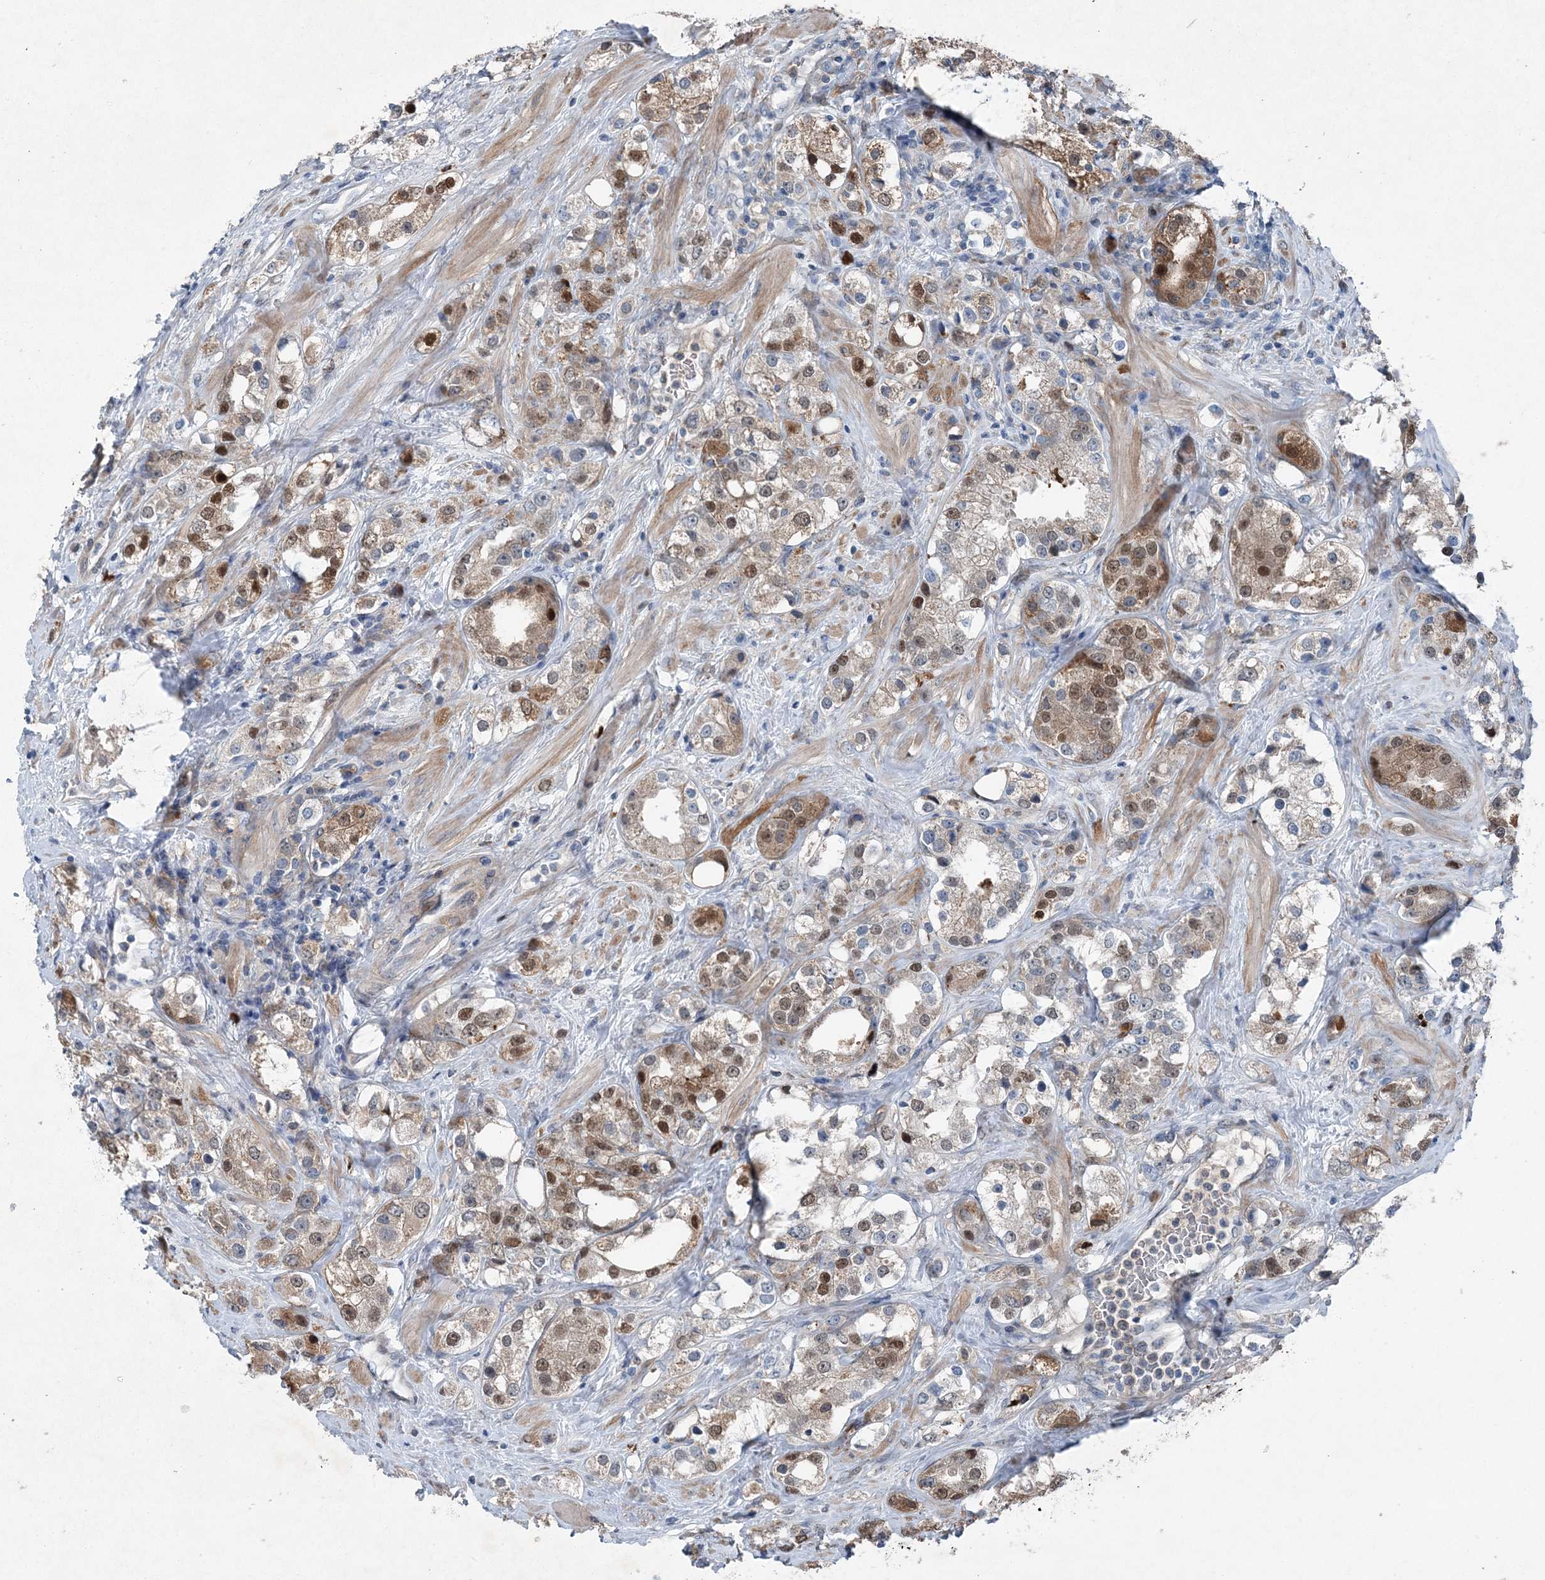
{"staining": {"intensity": "moderate", "quantity": "25%-75%", "location": "cytoplasmic/membranous,nuclear"}, "tissue": "prostate cancer", "cell_type": "Tumor cells", "image_type": "cancer", "snomed": [{"axis": "morphology", "description": "Adenocarcinoma, NOS"}, {"axis": "topography", "description": "Prostate"}], "caption": "This image demonstrates IHC staining of prostate adenocarcinoma, with medium moderate cytoplasmic/membranous and nuclear positivity in approximately 25%-75% of tumor cells.", "gene": "SPOPL", "patient": {"sex": "male", "age": 79}}